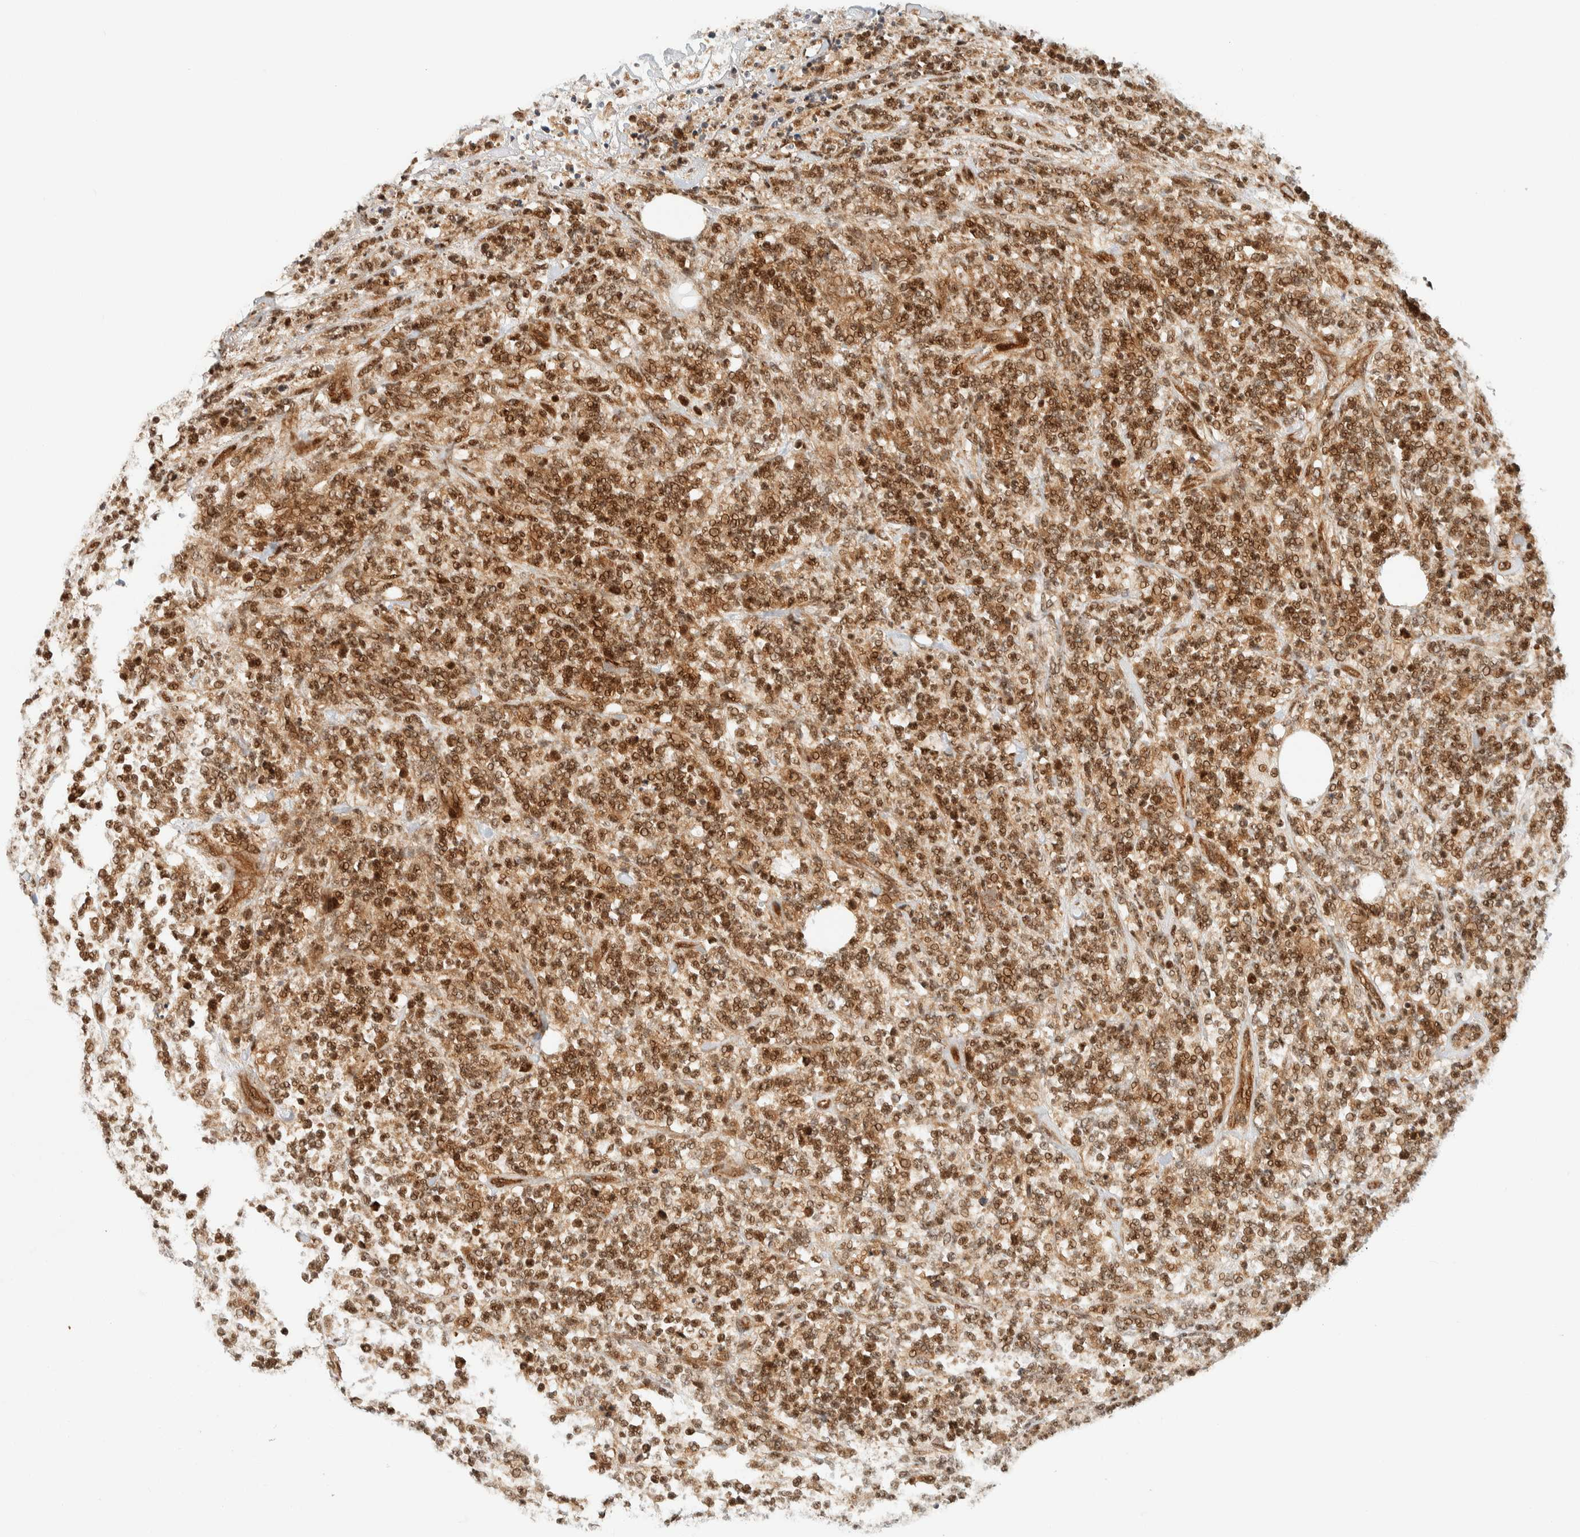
{"staining": {"intensity": "moderate", "quantity": ">75%", "location": "nuclear"}, "tissue": "lymphoma", "cell_type": "Tumor cells", "image_type": "cancer", "snomed": [{"axis": "morphology", "description": "Malignant lymphoma, non-Hodgkin's type, High grade"}, {"axis": "topography", "description": "Soft tissue"}], "caption": "Lymphoma stained with a protein marker reveals moderate staining in tumor cells.", "gene": "SIK1", "patient": {"sex": "male", "age": 18}}